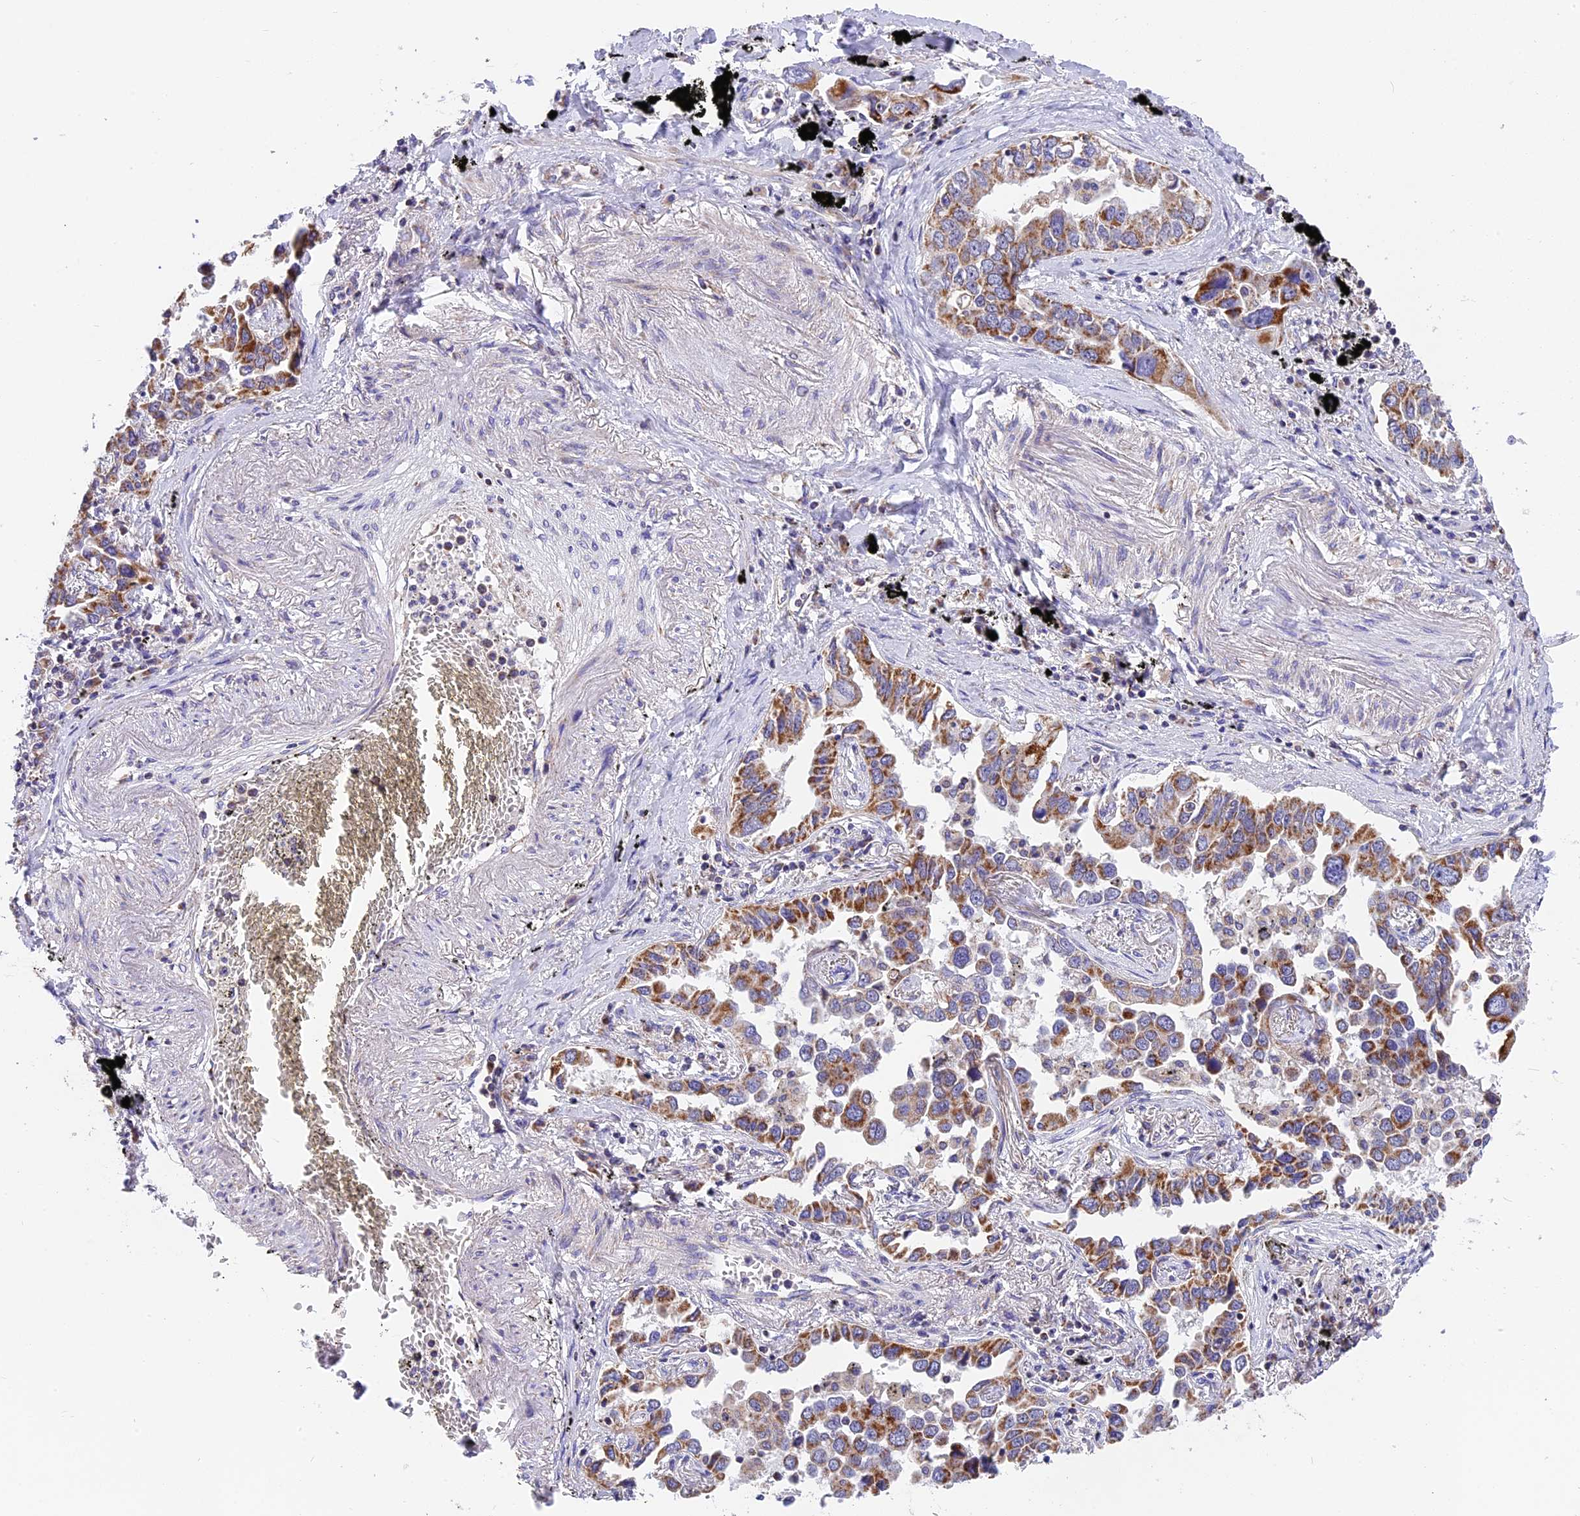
{"staining": {"intensity": "moderate", "quantity": ">75%", "location": "cytoplasmic/membranous"}, "tissue": "lung cancer", "cell_type": "Tumor cells", "image_type": "cancer", "snomed": [{"axis": "morphology", "description": "Adenocarcinoma, NOS"}, {"axis": "topography", "description": "Lung"}], "caption": "Lung cancer (adenocarcinoma) was stained to show a protein in brown. There is medium levels of moderate cytoplasmic/membranous expression in about >75% of tumor cells.", "gene": "MGME1", "patient": {"sex": "male", "age": 67}}